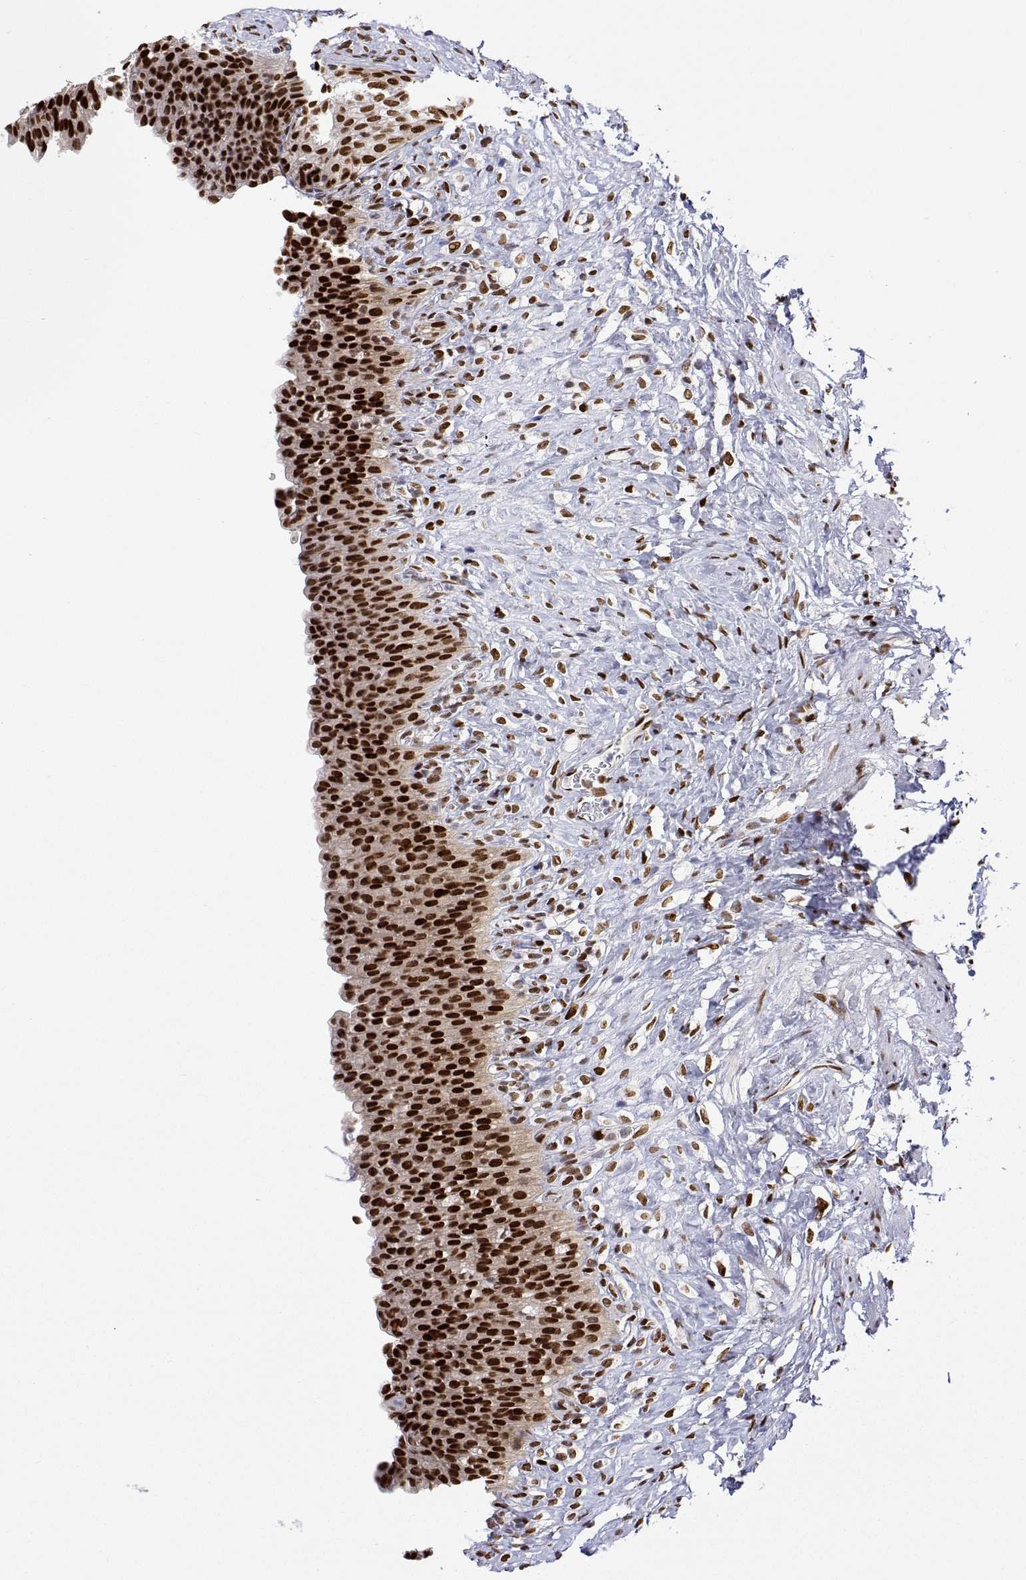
{"staining": {"intensity": "strong", "quantity": ">75%", "location": "nuclear"}, "tissue": "urinary bladder", "cell_type": "Urothelial cells", "image_type": "normal", "snomed": [{"axis": "morphology", "description": "Normal tissue, NOS"}, {"axis": "topography", "description": "Urinary bladder"}, {"axis": "topography", "description": "Prostate"}], "caption": "DAB (3,3'-diaminobenzidine) immunohistochemical staining of benign urinary bladder shows strong nuclear protein staining in about >75% of urothelial cells. (IHC, brightfield microscopy, high magnification).", "gene": "XPC", "patient": {"sex": "male", "age": 76}}